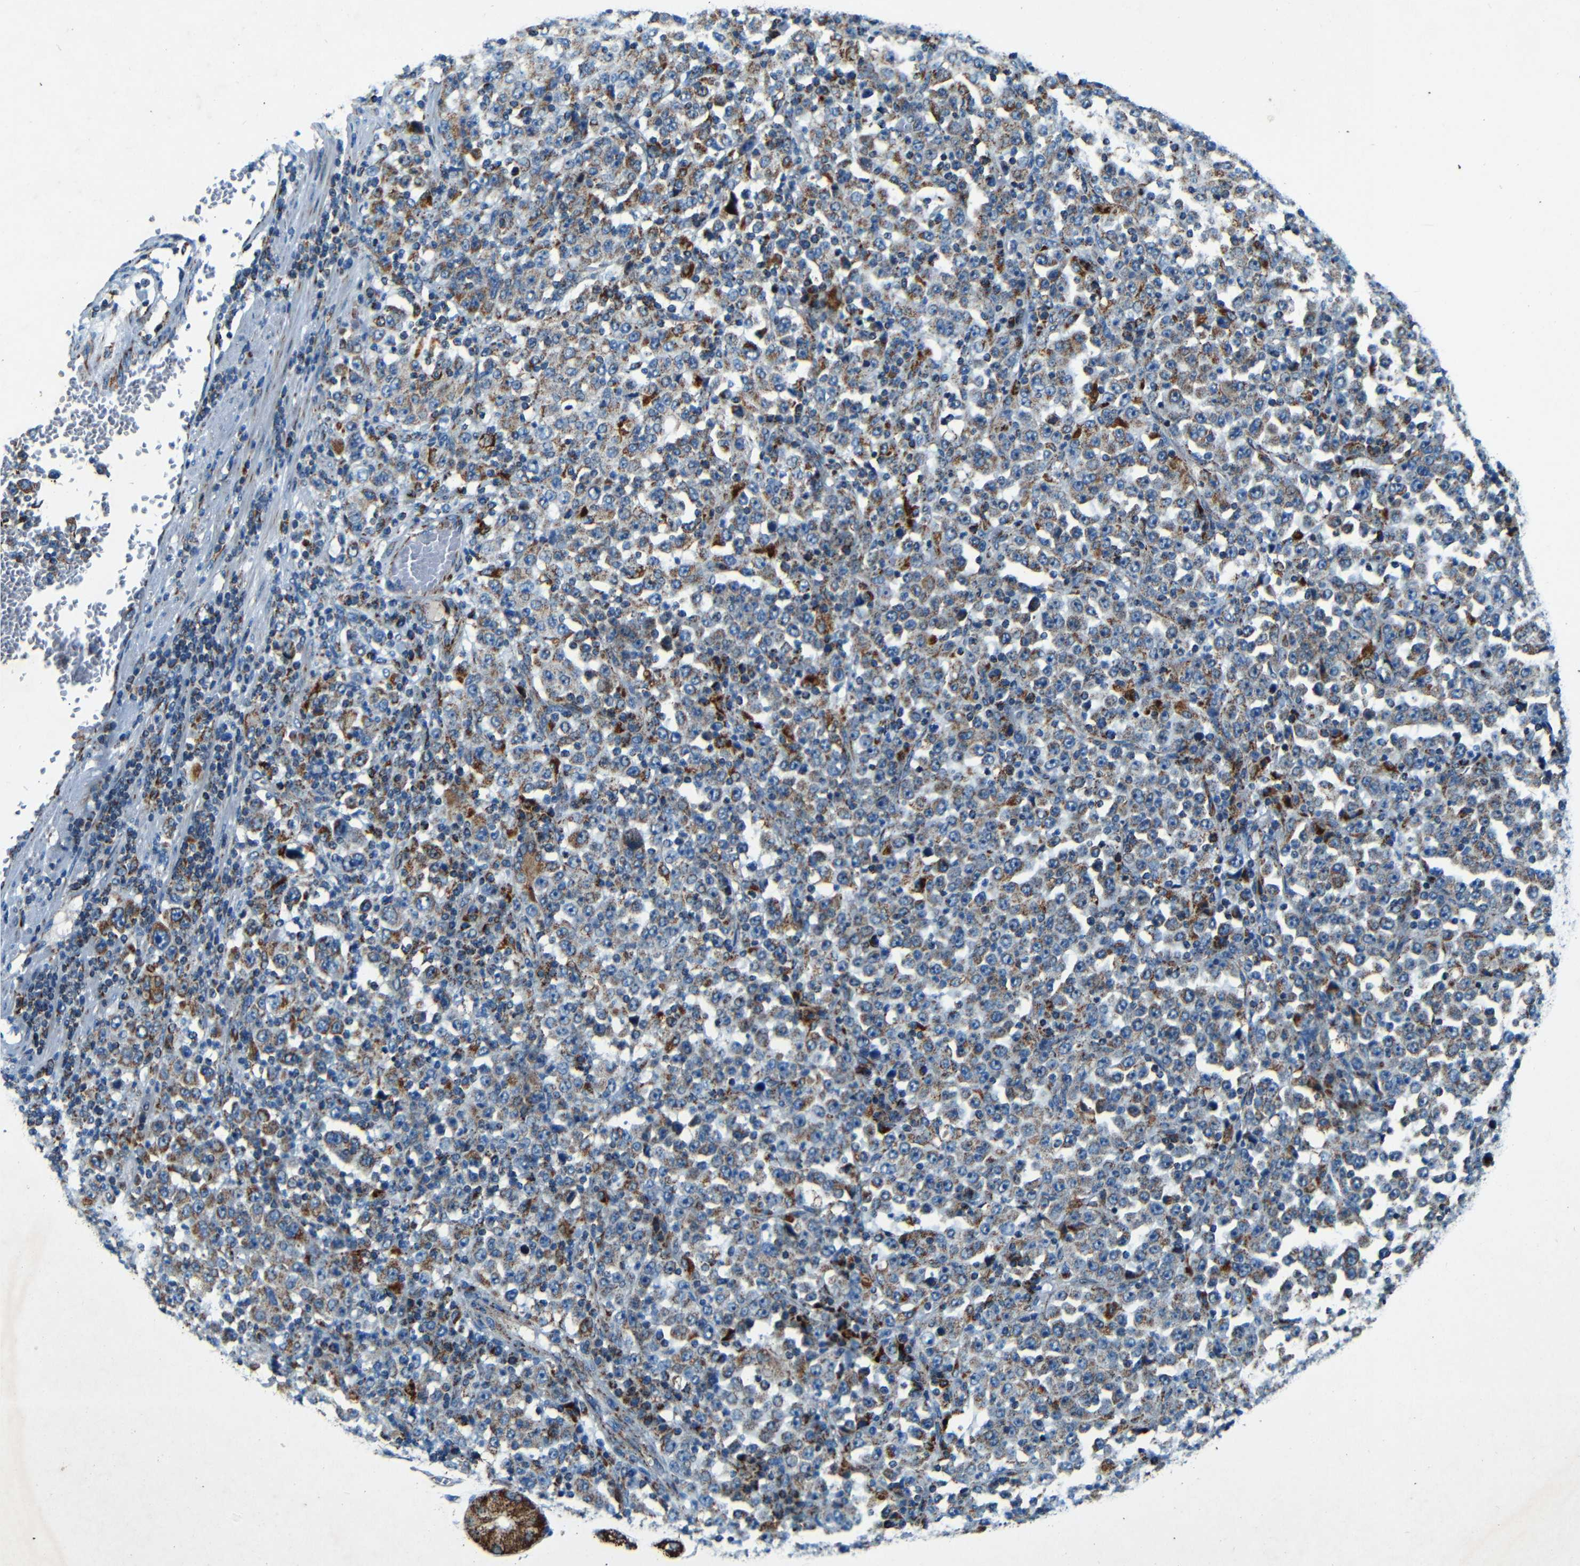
{"staining": {"intensity": "moderate", "quantity": "25%-75%", "location": "cytoplasmic/membranous"}, "tissue": "stomach cancer", "cell_type": "Tumor cells", "image_type": "cancer", "snomed": [{"axis": "morphology", "description": "Normal tissue, NOS"}, {"axis": "morphology", "description": "Adenocarcinoma, NOS"}, {"axis": "topography", "description": "Stomach, upper"}, {"axis": "topography", "description": "Stomach"}], "caption": "Stomach cancer (adenocarcinoma) stained with a protein marker exhibits moderate staining in tumor cells.", "gene": "WSCD2", "patient": {"sex": "male", "age": 59}}